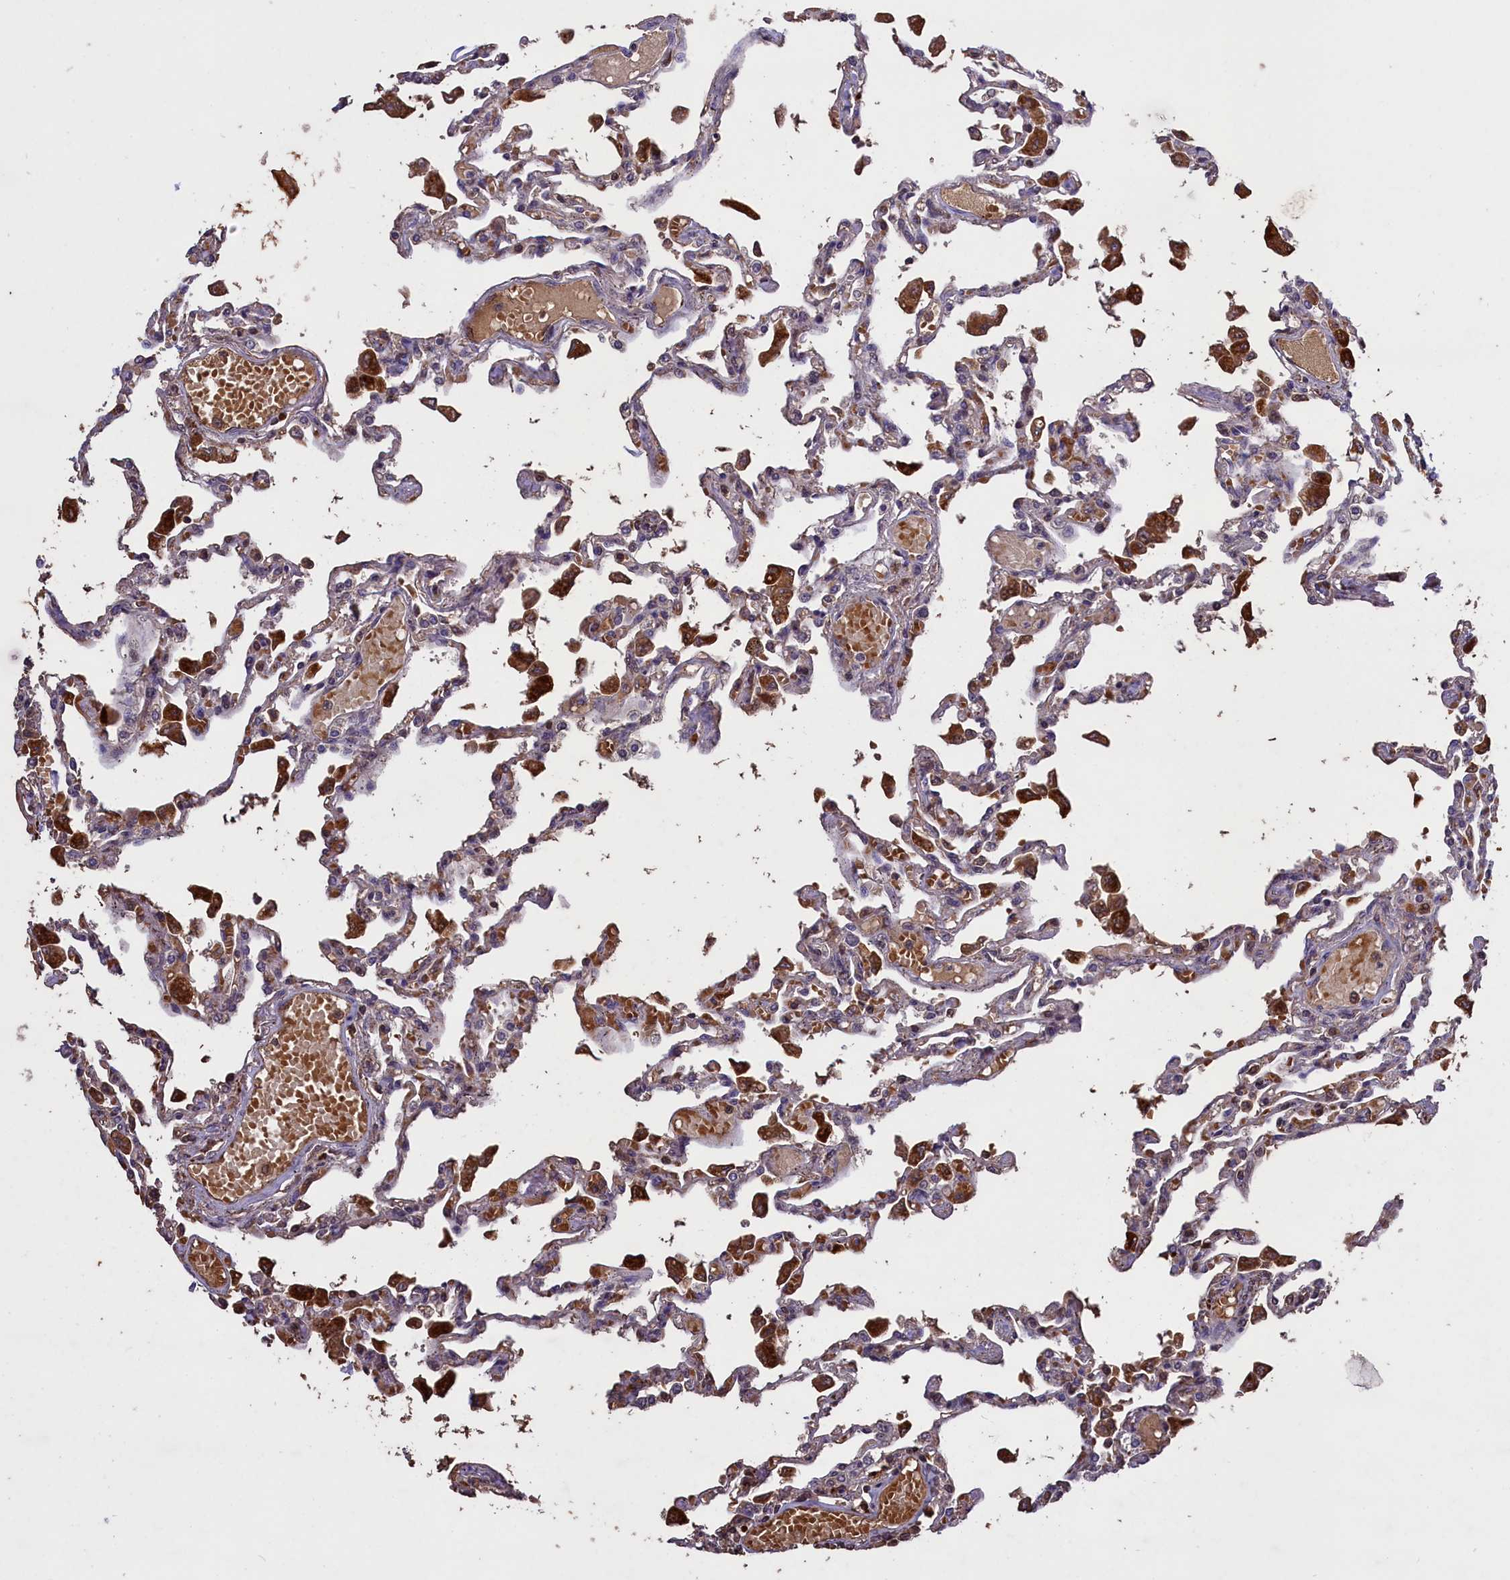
{"staining": {"intensity": "weak", "quantity": "25%-75%", "location": "cytoplasmic/membranous"}, "tissue": "lung", "cell_type": "Alveolar cells", "image_type": "normal", "snomed": [{"axis": "morphology", "description": "Normal tissue, NOS"}, {"axis": "topography", "description": "Bronchus"}, {"axis": "topography", "description": "Lung"}], "caption": "IHC (DAB (3,3'-diaminobenzidine)) staining of normal human lung displays weak cytoplasmic/membranous protein expression in approximately 25%-75% of alveolar cells.", "gene": "CLRN2", "patient": {"sex": "female", "age": 49}}